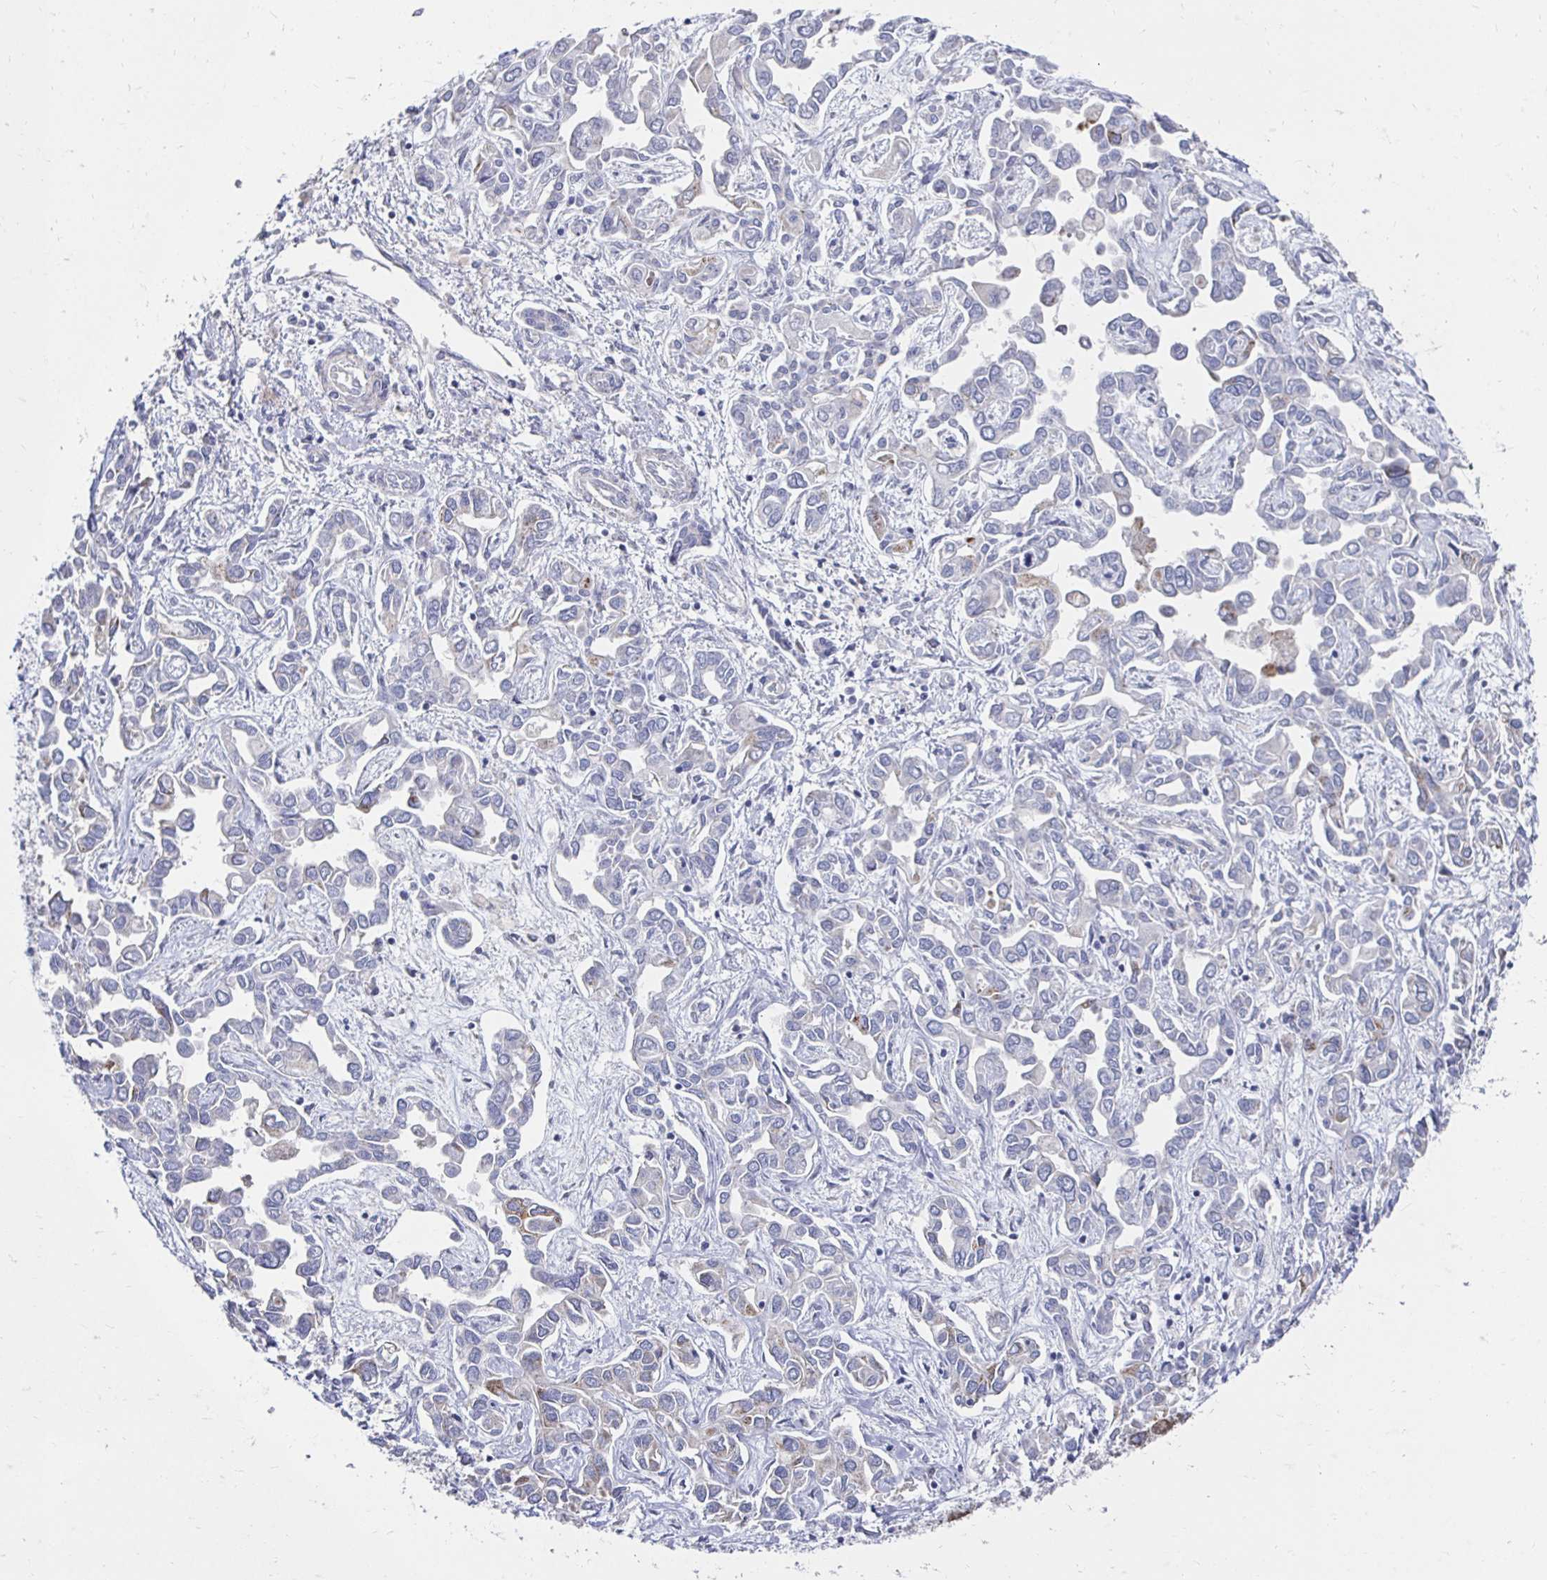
{"staining": {"intensity": "negative", "quantity": "none", "location": "none"}, "tissue": "liver cancer", "cell_type": "Tumor cells", "image_type": "cancer", "snomed": [{"axis": "morphology", "description": "Cholangiocarcinoma"}, {"axis": "topography", "description": "Liver"}], "caption": "A histopathology image of human liver cancer is negative for staining in tumor cells.", "gene": "NOCT", "patient": {"sex": "female", "age": 64}}